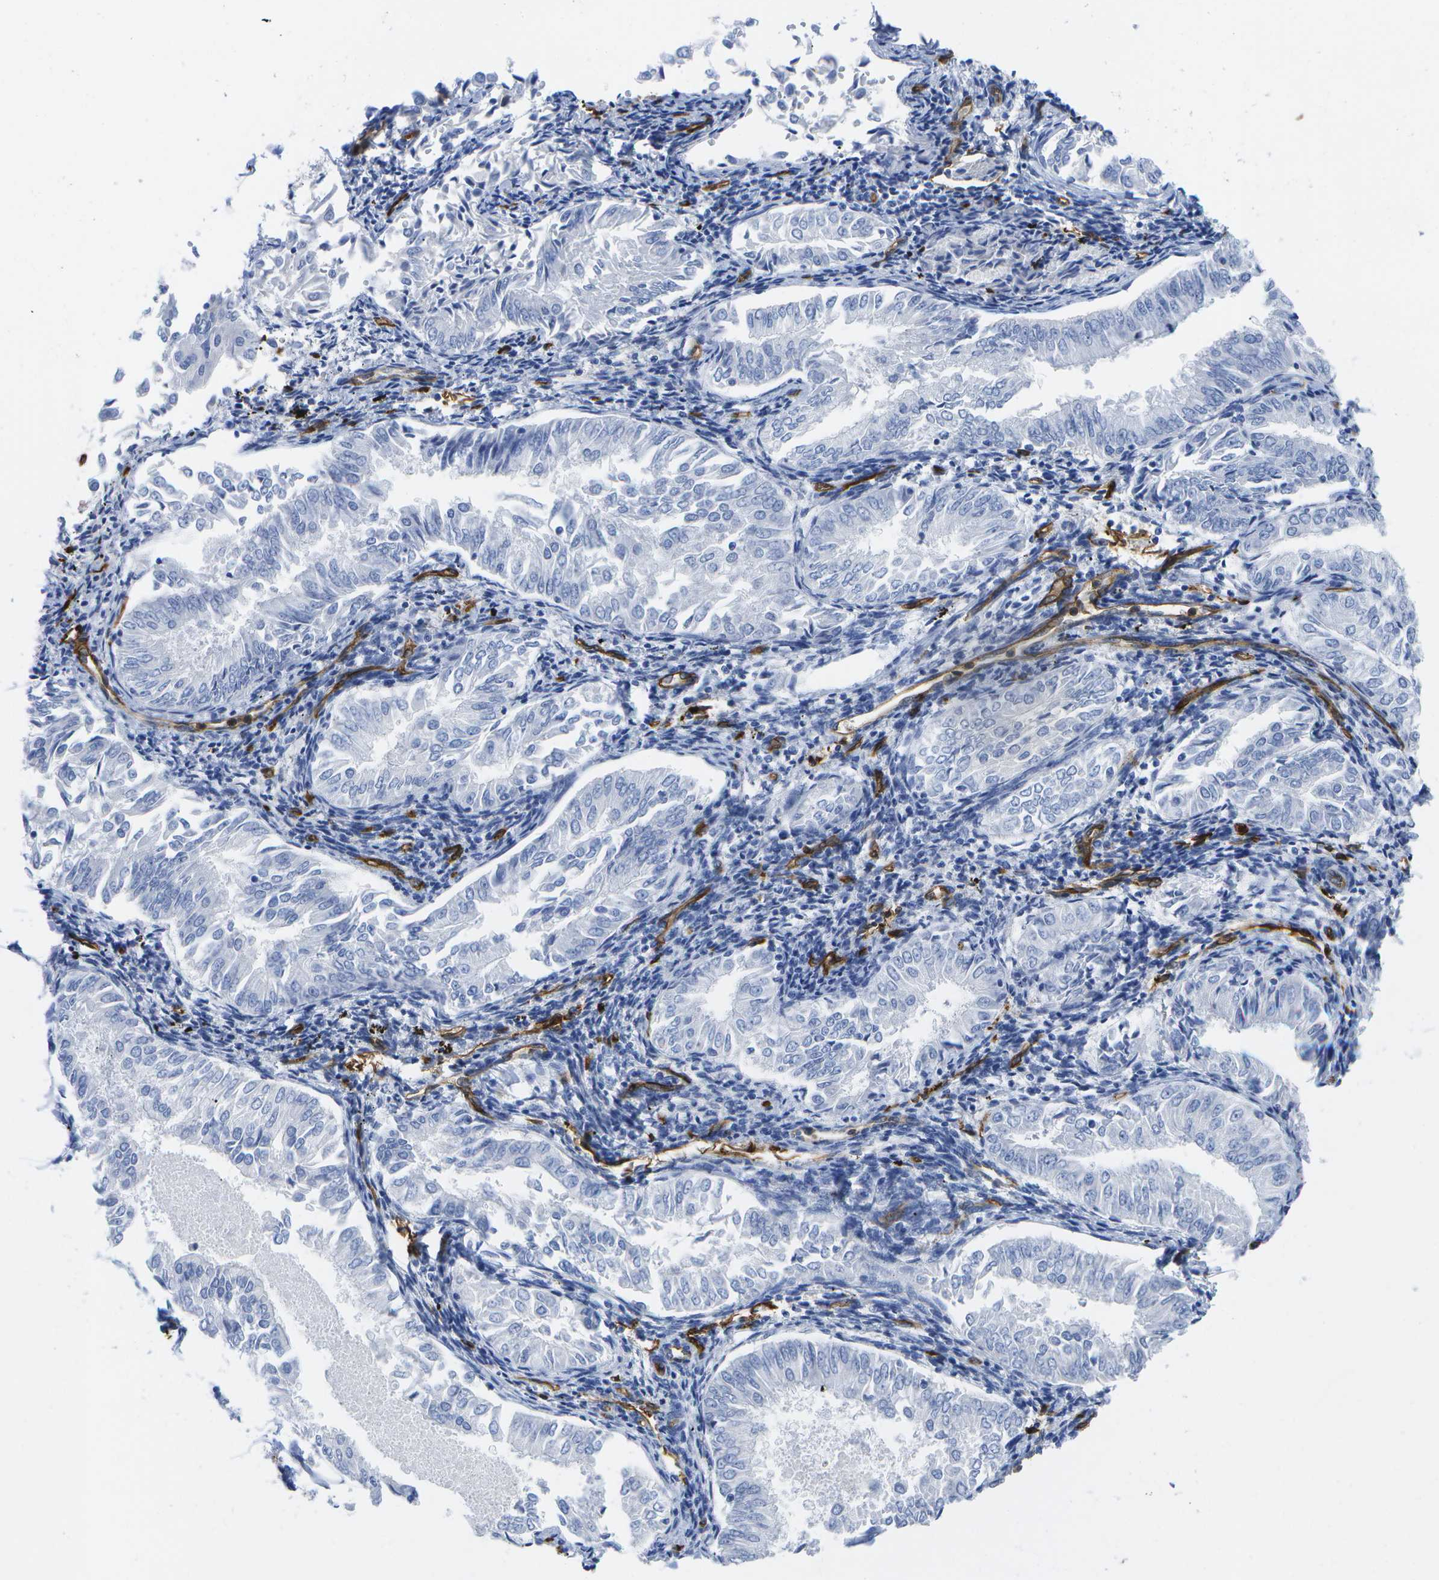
{"staining": {"intensity": "negative", "quantity": "none", "location": "none"}, "tissue": "endometrial cancer", "cell_type": "Tumor cells", "image_type": "cancer", "snomed": [{"axis": "morphology", "description": "Adenocarcinoma, NOS"}, {"axis": "topography", "description": "Endometrium"}], "caption": "The histopathology image reveals no staining of tumor cells in endometrial adenocarcinoma.", "gene": "DYSF", "patient": {"sex": "female", "age": 53}}